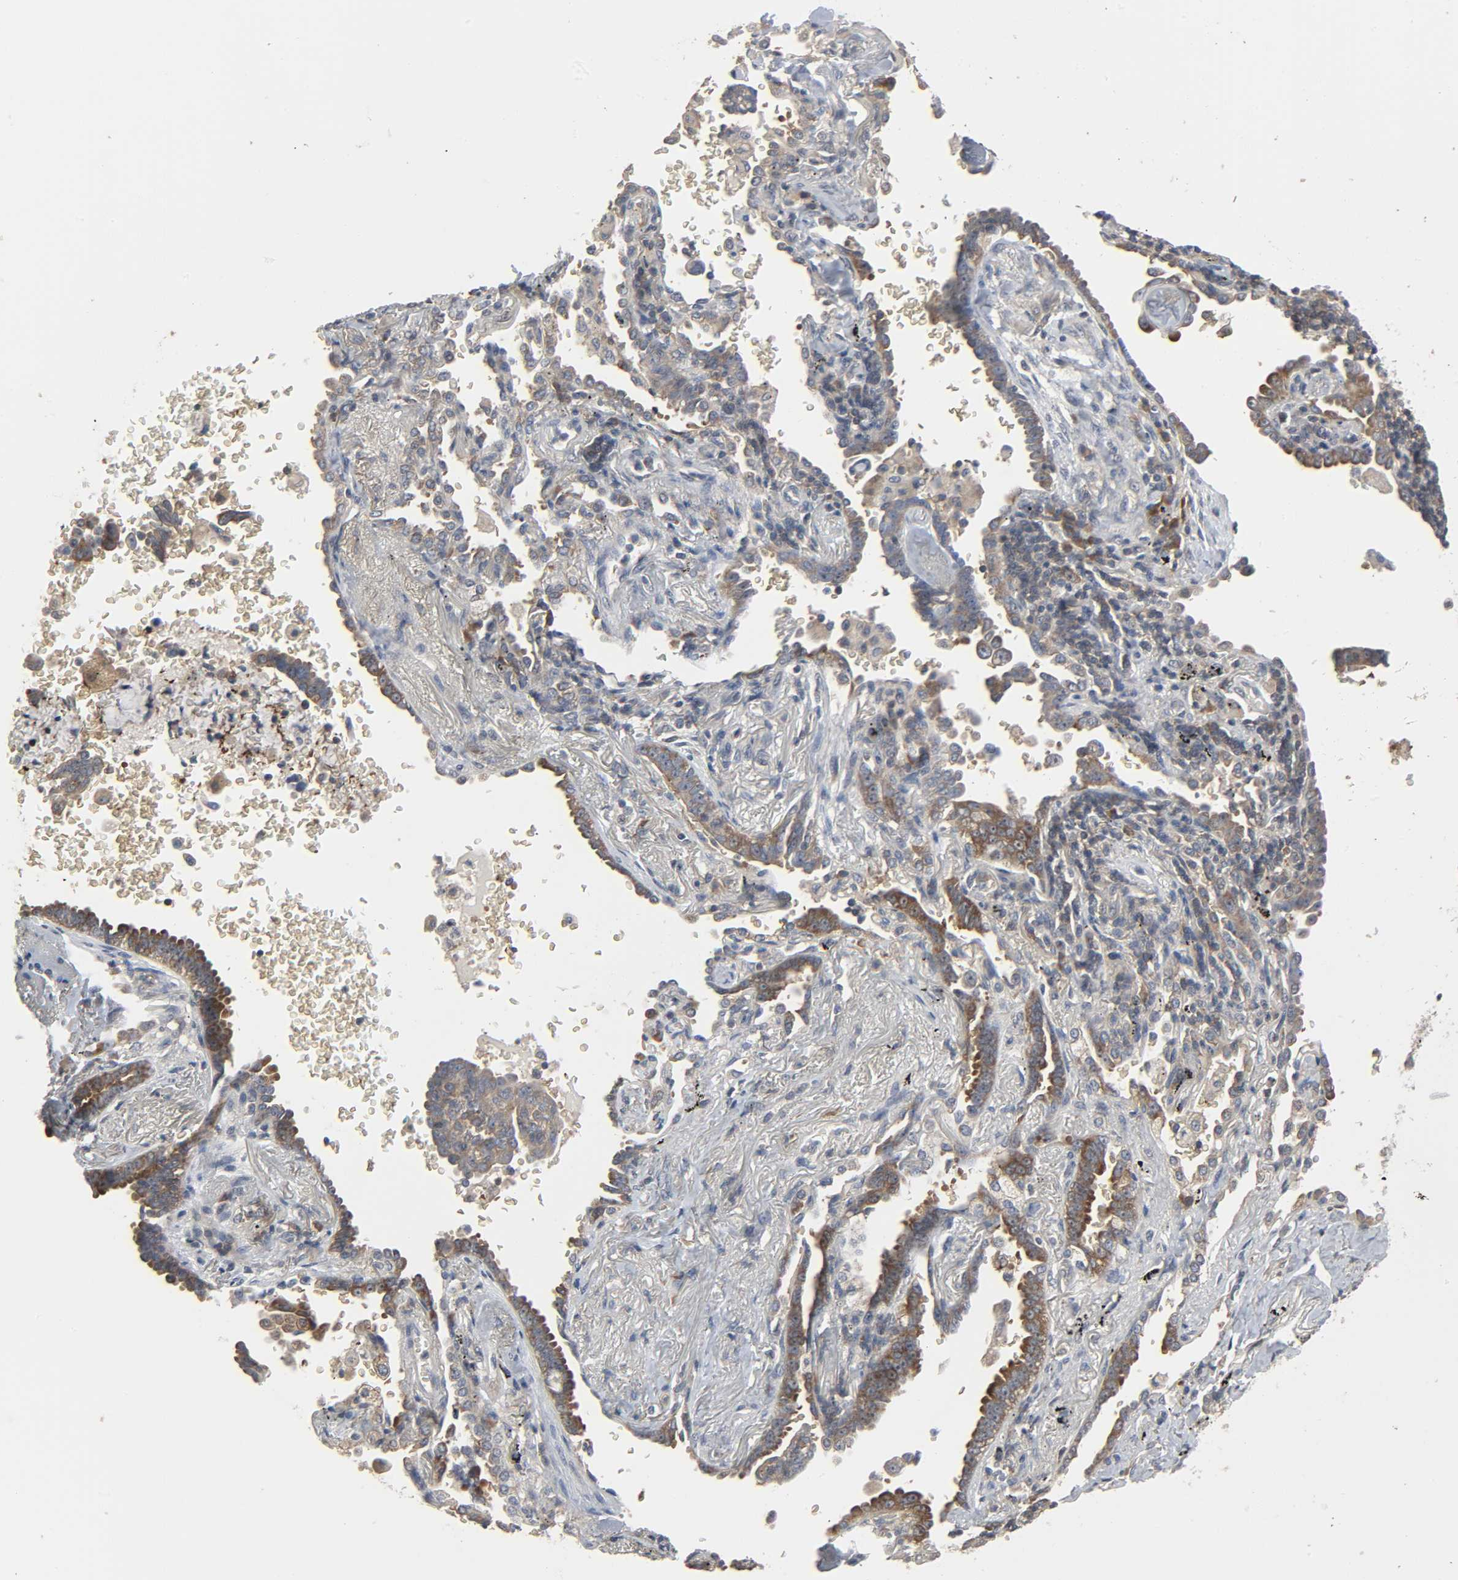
{"staining": {"intensity": "strong", "quantity": ">75%", "location": "cytoplasmic/membranous"}, "tissue": "lung cancer", "cell_type": "Tumor cells", "image_type": "cancer", "snomed": [{"axis": "morphology", "description": "Adenocarcinoma, NOS"}, {"axis": "topography", "description": "Lung"}], "caption": "Lung cancer (adenocarcinoma) stained with a protein marker exhibits strong staining in tumor cells.", "gene": "PLEKHA2", "patient": {"sex": "female", "age": 64}}